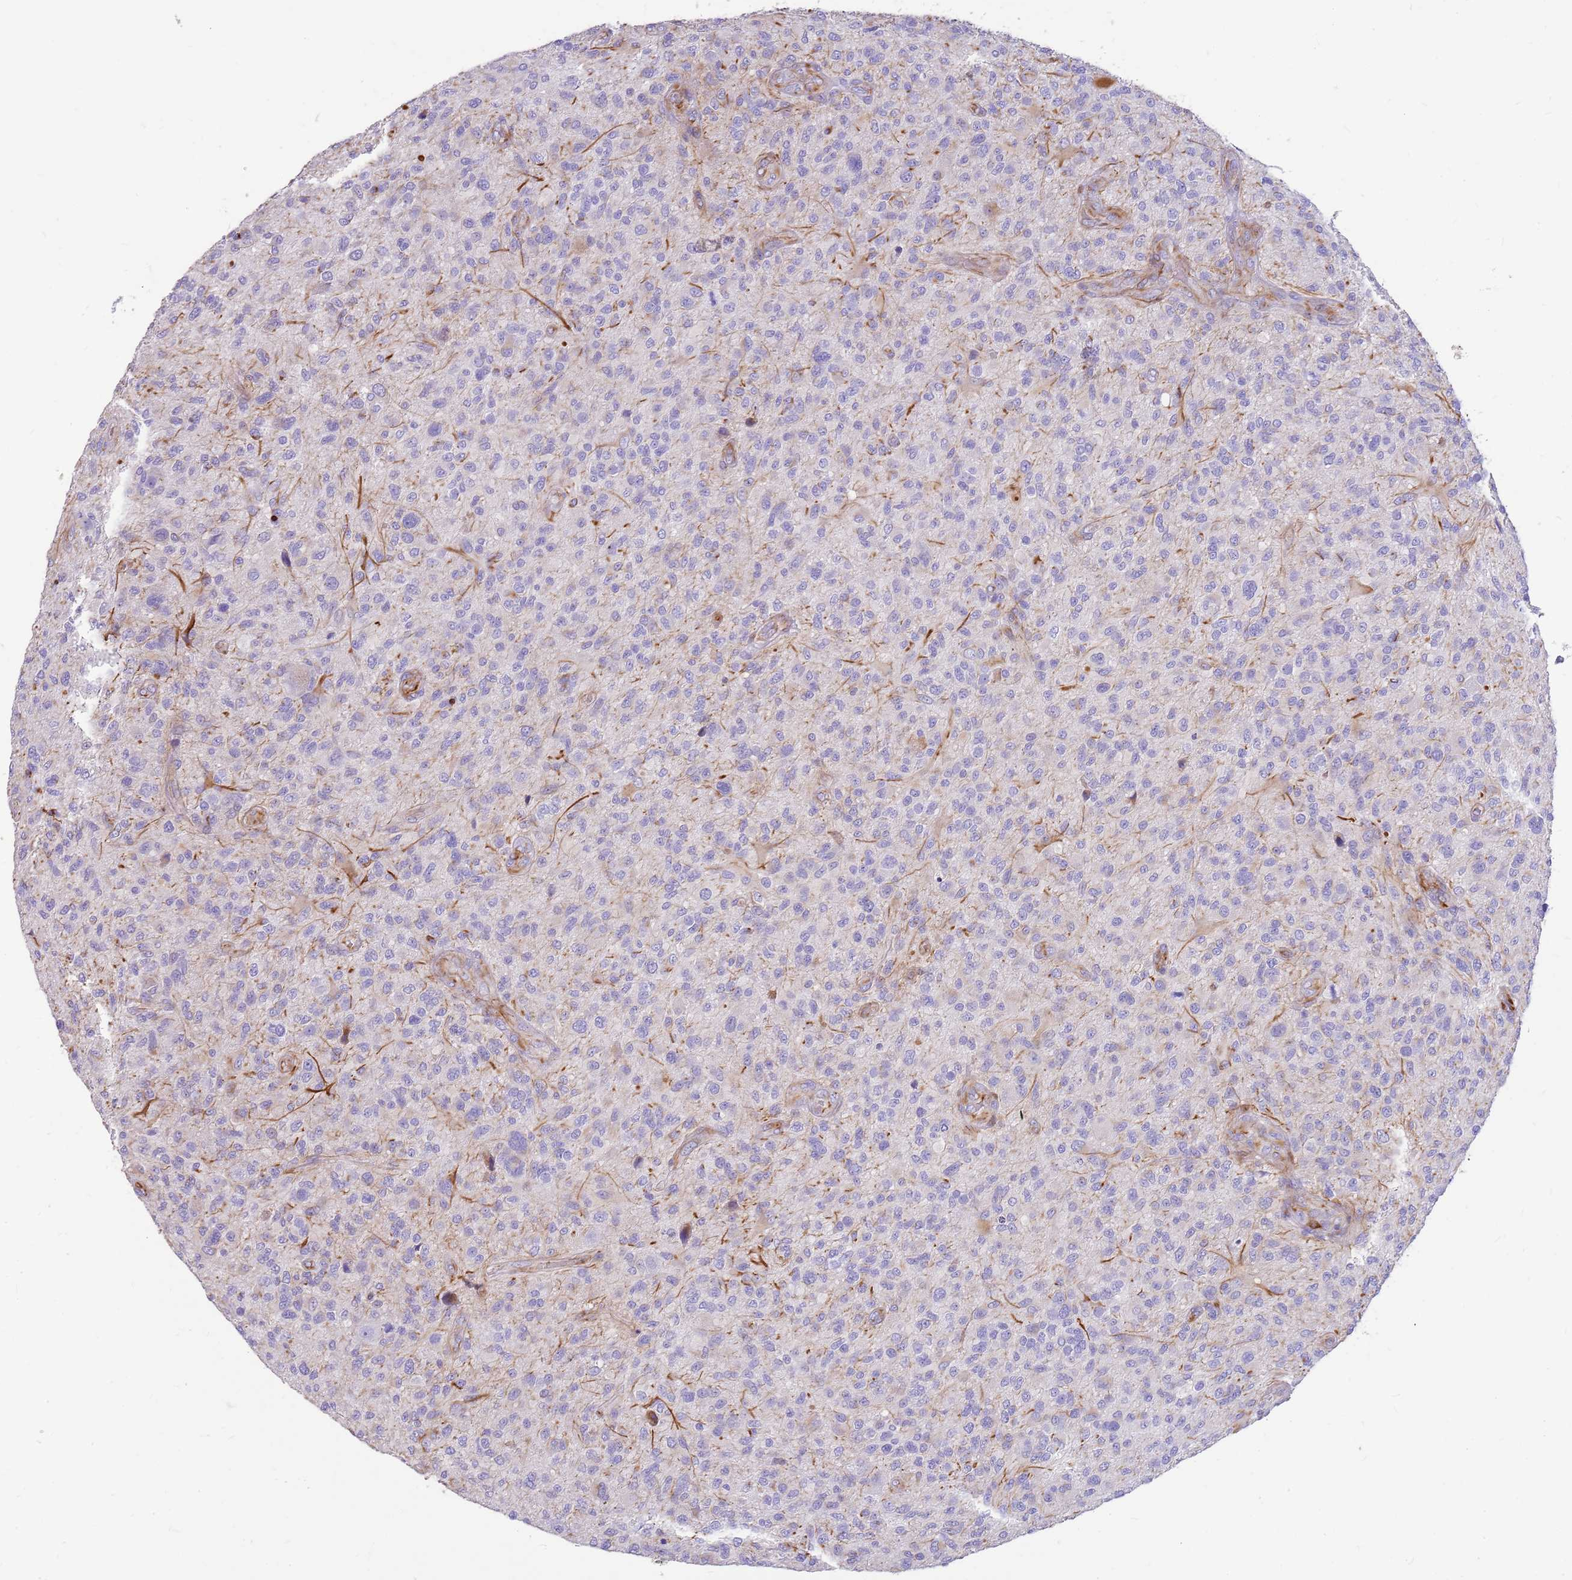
{"staining": {"intensity": "negative", "quantity": "none", "location": "none"}, "tissue": "glioma", "cell_type": "Tumor cells", "image_type": "cancer", "snomed": [{"axis": "morphology", "description": "Glioma, malignant, High grade"}, {"axis": "topography", "description": "Brain"}], "caption": "There is no significant staining in tumor cells of high-grade glioma (malignant).", "gene": "ZDHHC1", "patient": {"sex": "male", "age": 47}}